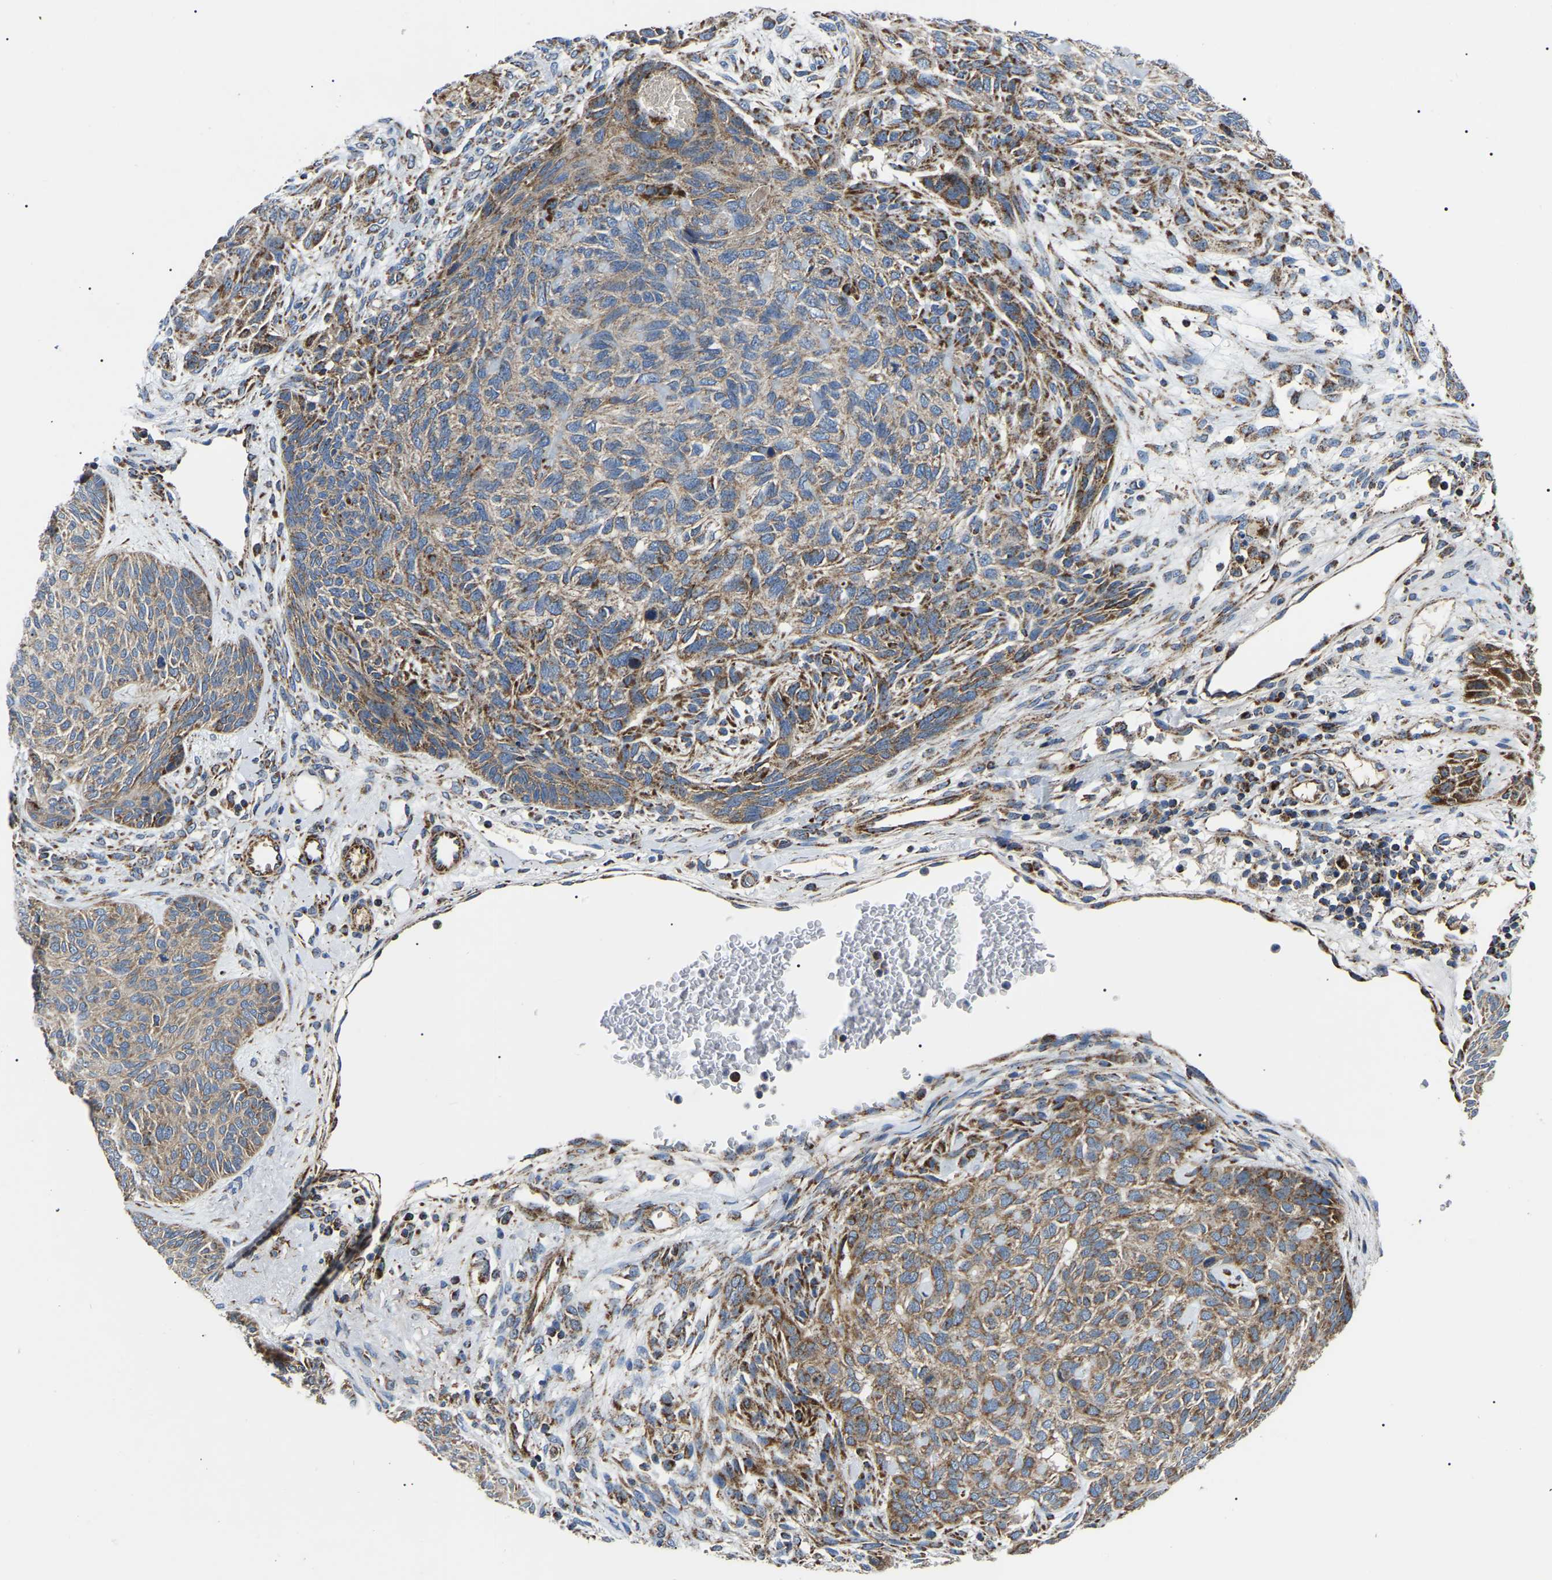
{"staining": {"intensity": "moderate", "quantity": ">75%", "location": "cytoplasmic/membranous"}, "tissue": "skin cancer", "cell_type": "Tumor cells", "image_type": "cancer", "snomed": [{"axis": "morphology", "description": "Basal cell carcinoma"}, {"axis": "topography", "description": "Skin"}], "caption": "This micrograph reveals immunohistochemistry staining of human skin cancer (basal cell carcinoma), with medium moderate cytoplasmic/membranous expression in about >75% of tumor cells.", "gene": "PPM1E", "patient": {"sex": "male", "age": 55}}